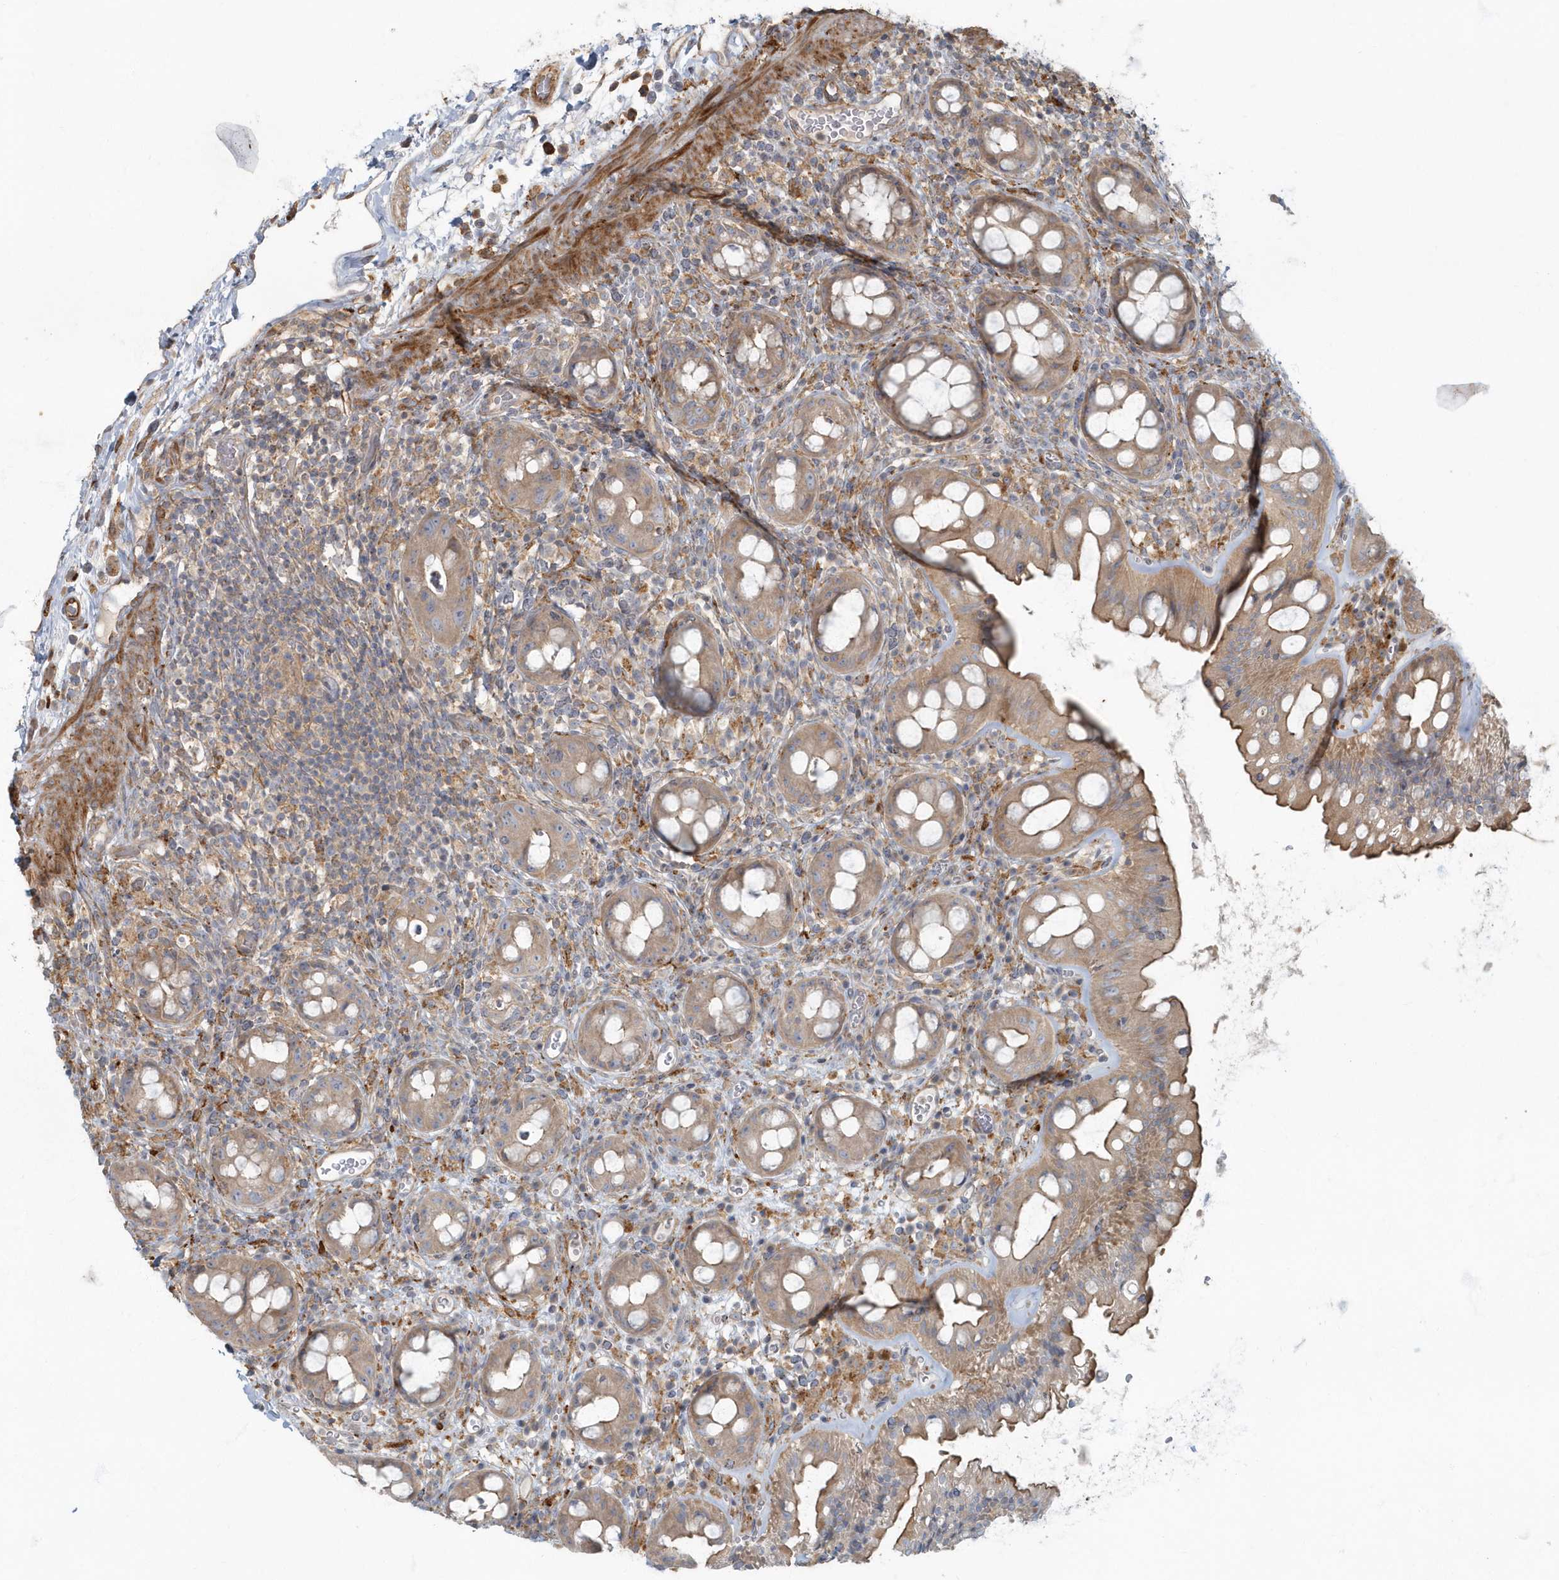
{"staining": {"intensity": "moderate", "quantity": ">75%", "location": "cytoplasmic/membranous"}, "tissue": "rectum", "cell_type": "Glandular cells", "image_type": "normal", "snomed": [{"axis": "morphology", "description": "Normal tissue, NOS"}, {"axis": "topography", "description": "Rectum"}], "caption": "Approximately >75% of glandular cells in unremarkable rectum display moderate cytoplasmic/membranous protein positivity as visualized by brown immunohistochemical staining.", "gene": "ARHGEF38", "patient": {"sex": "female", "age": 57}}